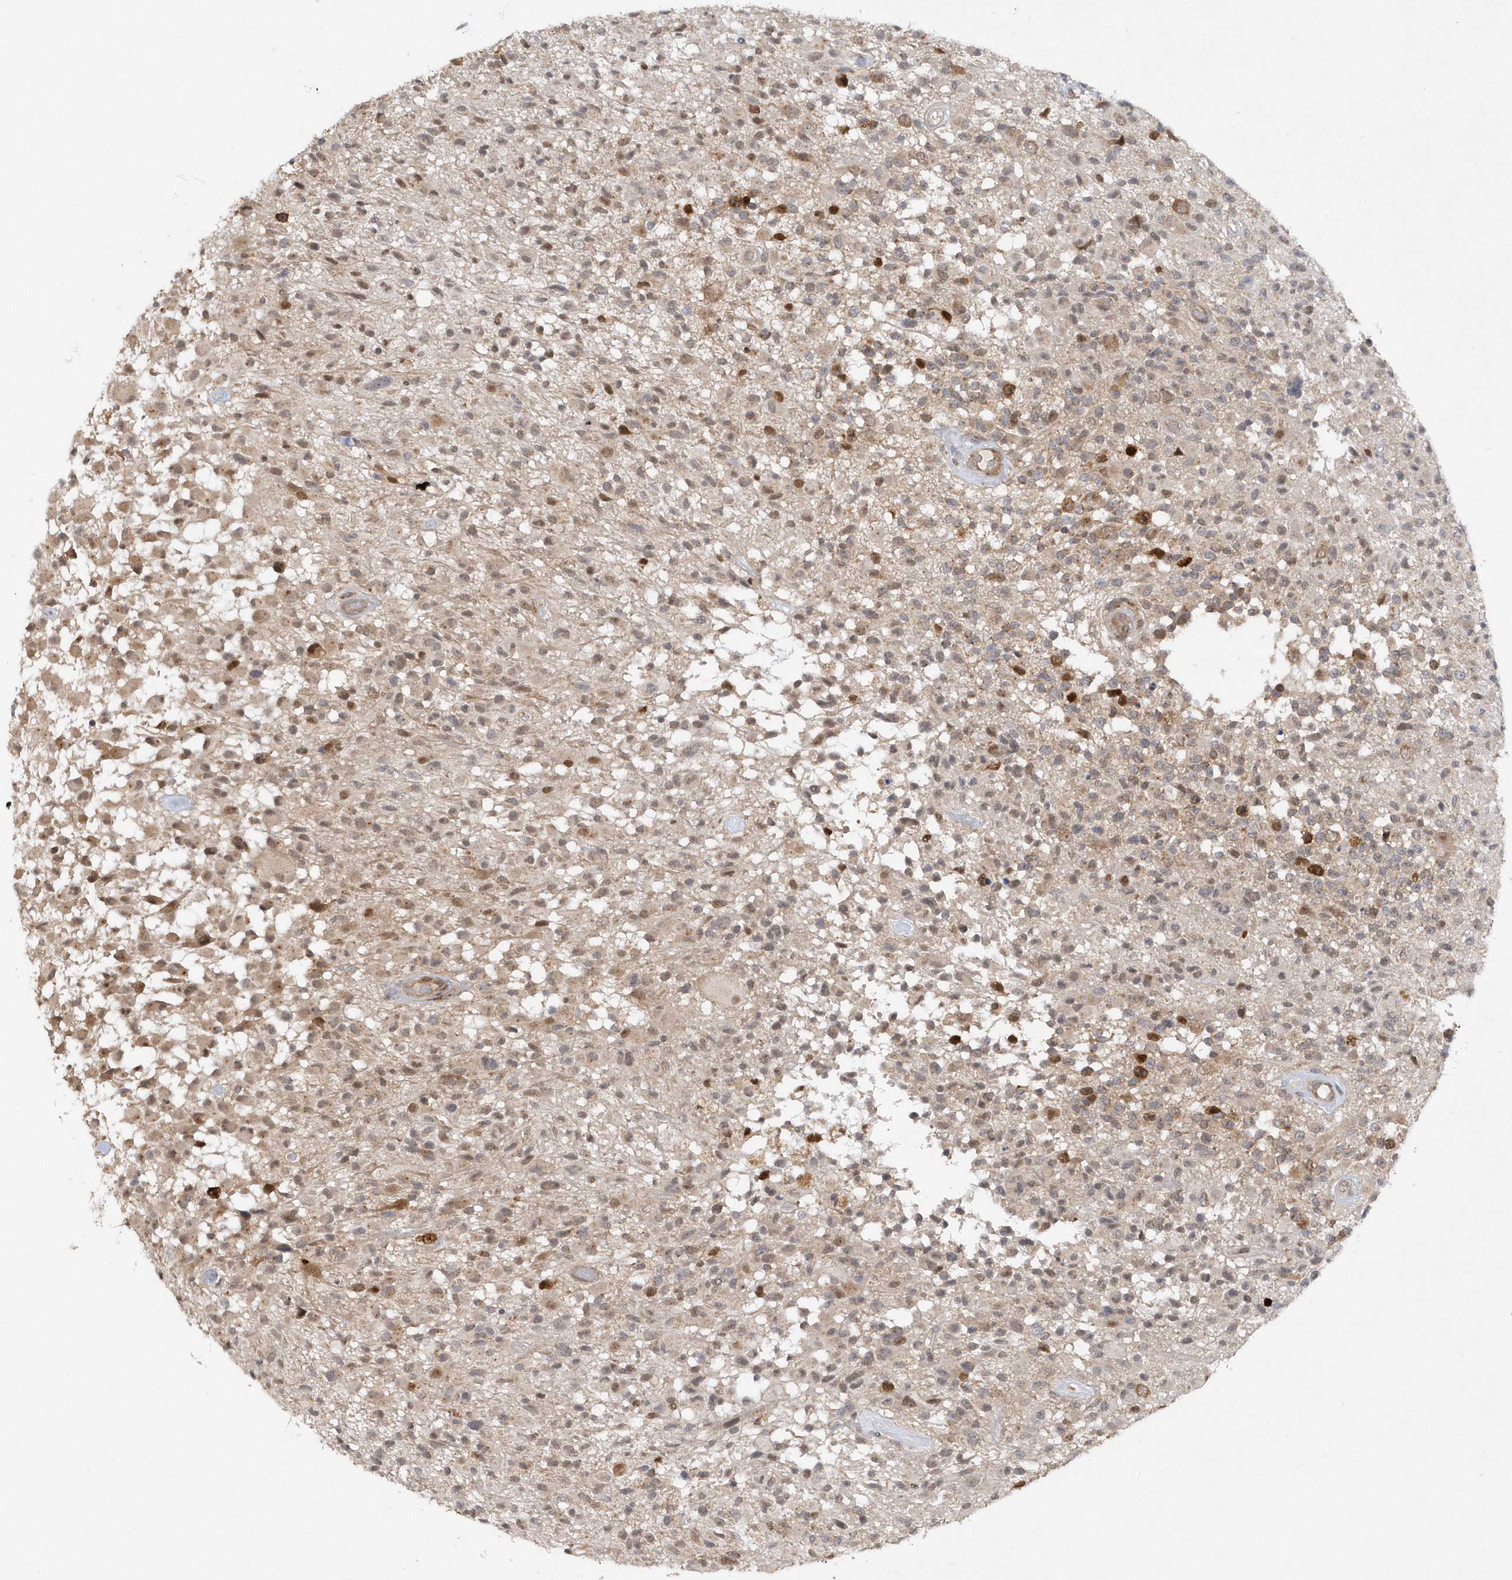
{"staining": {"intensity": "moderate", "quantity": "<25%", "location": "cytoplasmic/membranous,nuclear"}, "tissue": "glioma", "cell_type": "Tumor cells", "image_type": "cancer", "snomed": [{"axis": "morphology", "description": "Glioma, malignant, High grade"}, {"axis": "morphology", "description": "Glioblastoma, NOS"}, {"axis": "topography", "description": "Brain"}], "caption": "This is a histology image of immunohistochemistry (IHC) staining of malignant glioma (high-grade), which shows moderate expression in the cytoplasmic/membranous and nuclear of tumor cells.", "gene": "MXI1", "patient": {"sex": "male", "age": 60}}